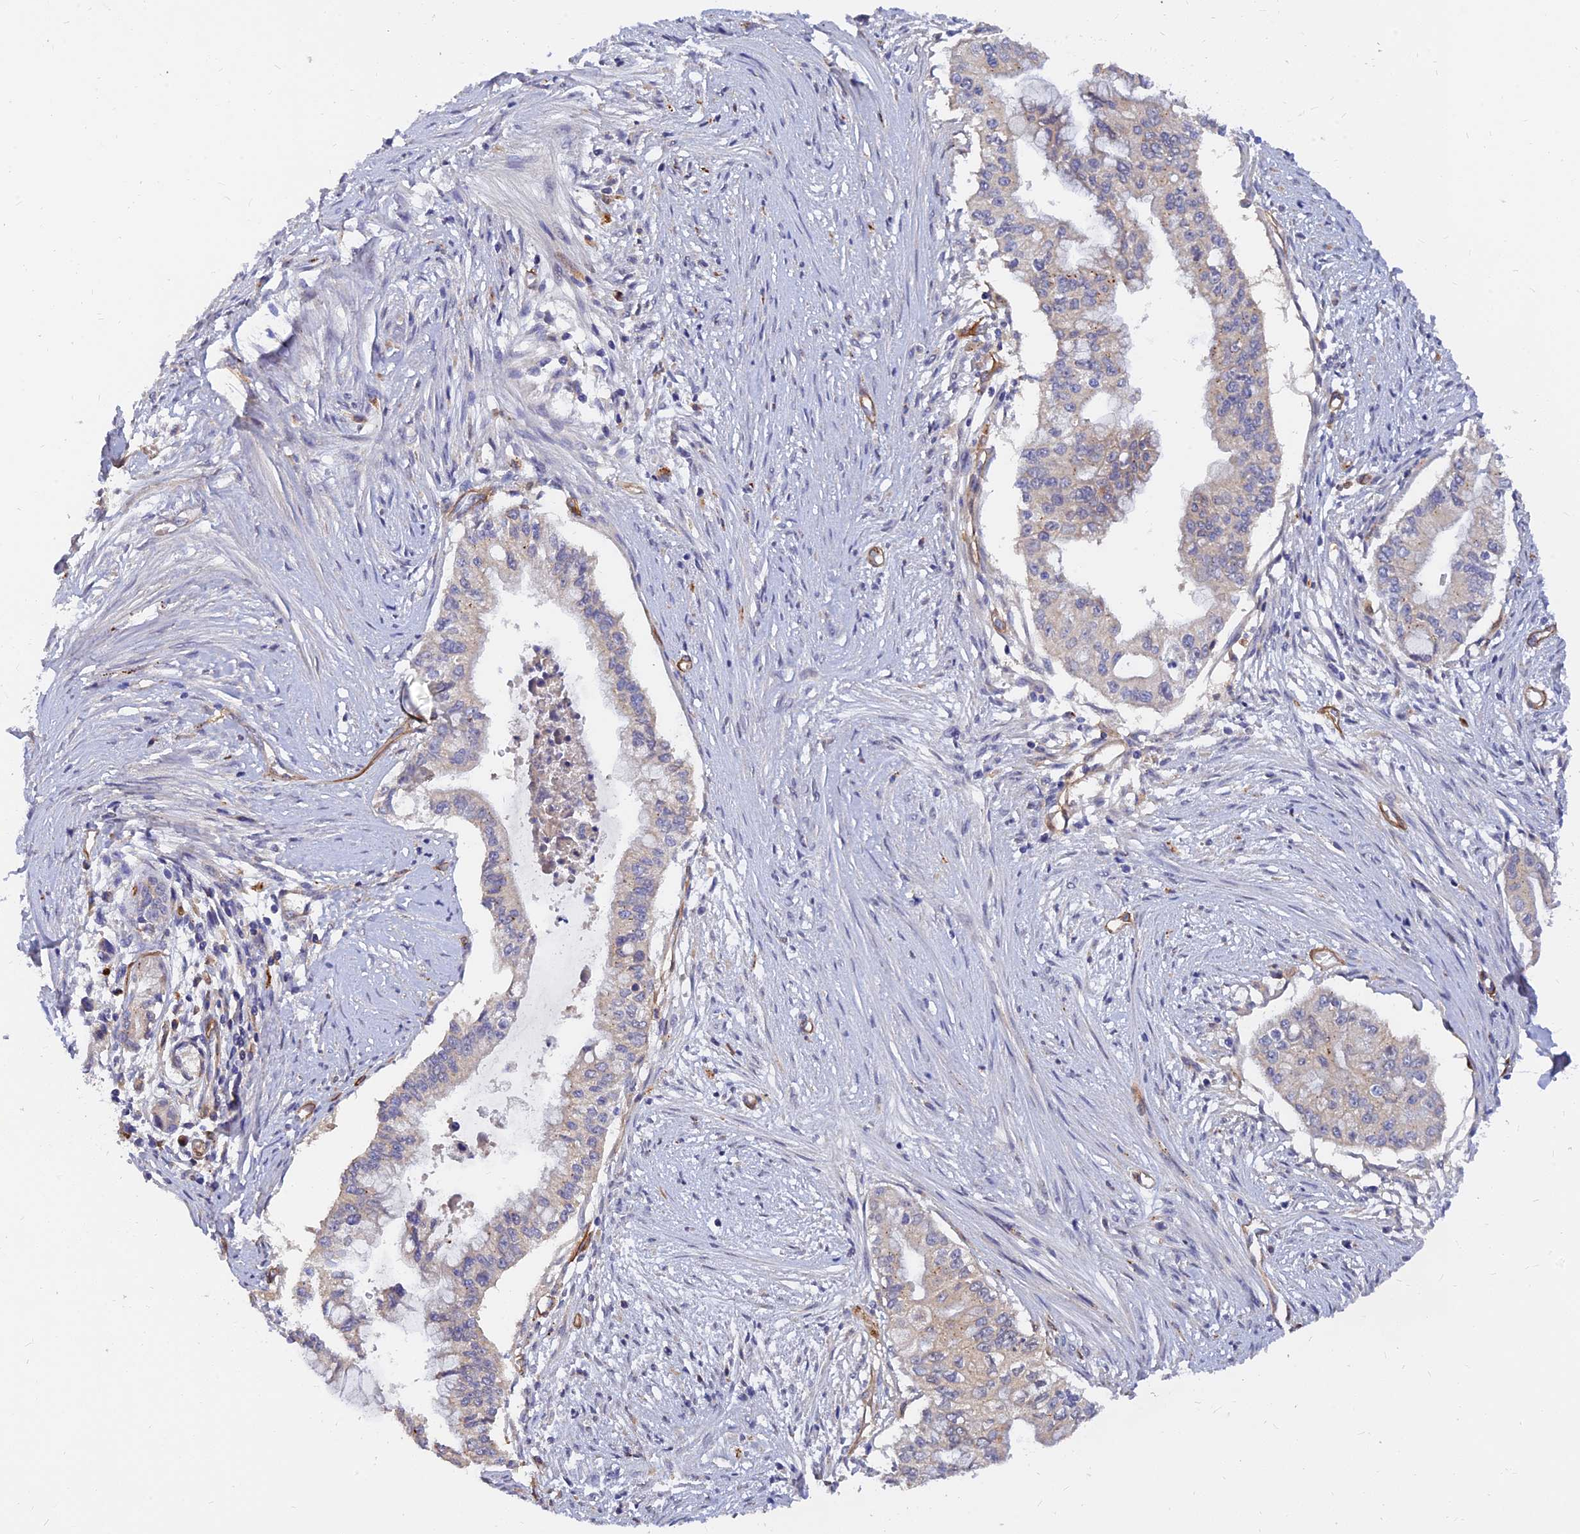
{"staining": {"intensity": "negative", "quantity": "none", "location": "none"}, "tissue": "pancreatic cancer", "cell_type": "Tumor cells", "image_type": "cancer", "snomed": [{"axis": "morphology", "description": "Adenocarcinoma, NOS"}, {"axis": "topography", "description": "Pancreas"}], "caption": "Micrograph shows no protein positivity in tumor cells of adenocarcinoma (pancreatic) tissue. (Immunohistochemistry (ihc), brightfield microscopy, high magnification).", "gene": "MRPL35", "patient": {"sex": "male", "age": 46}}